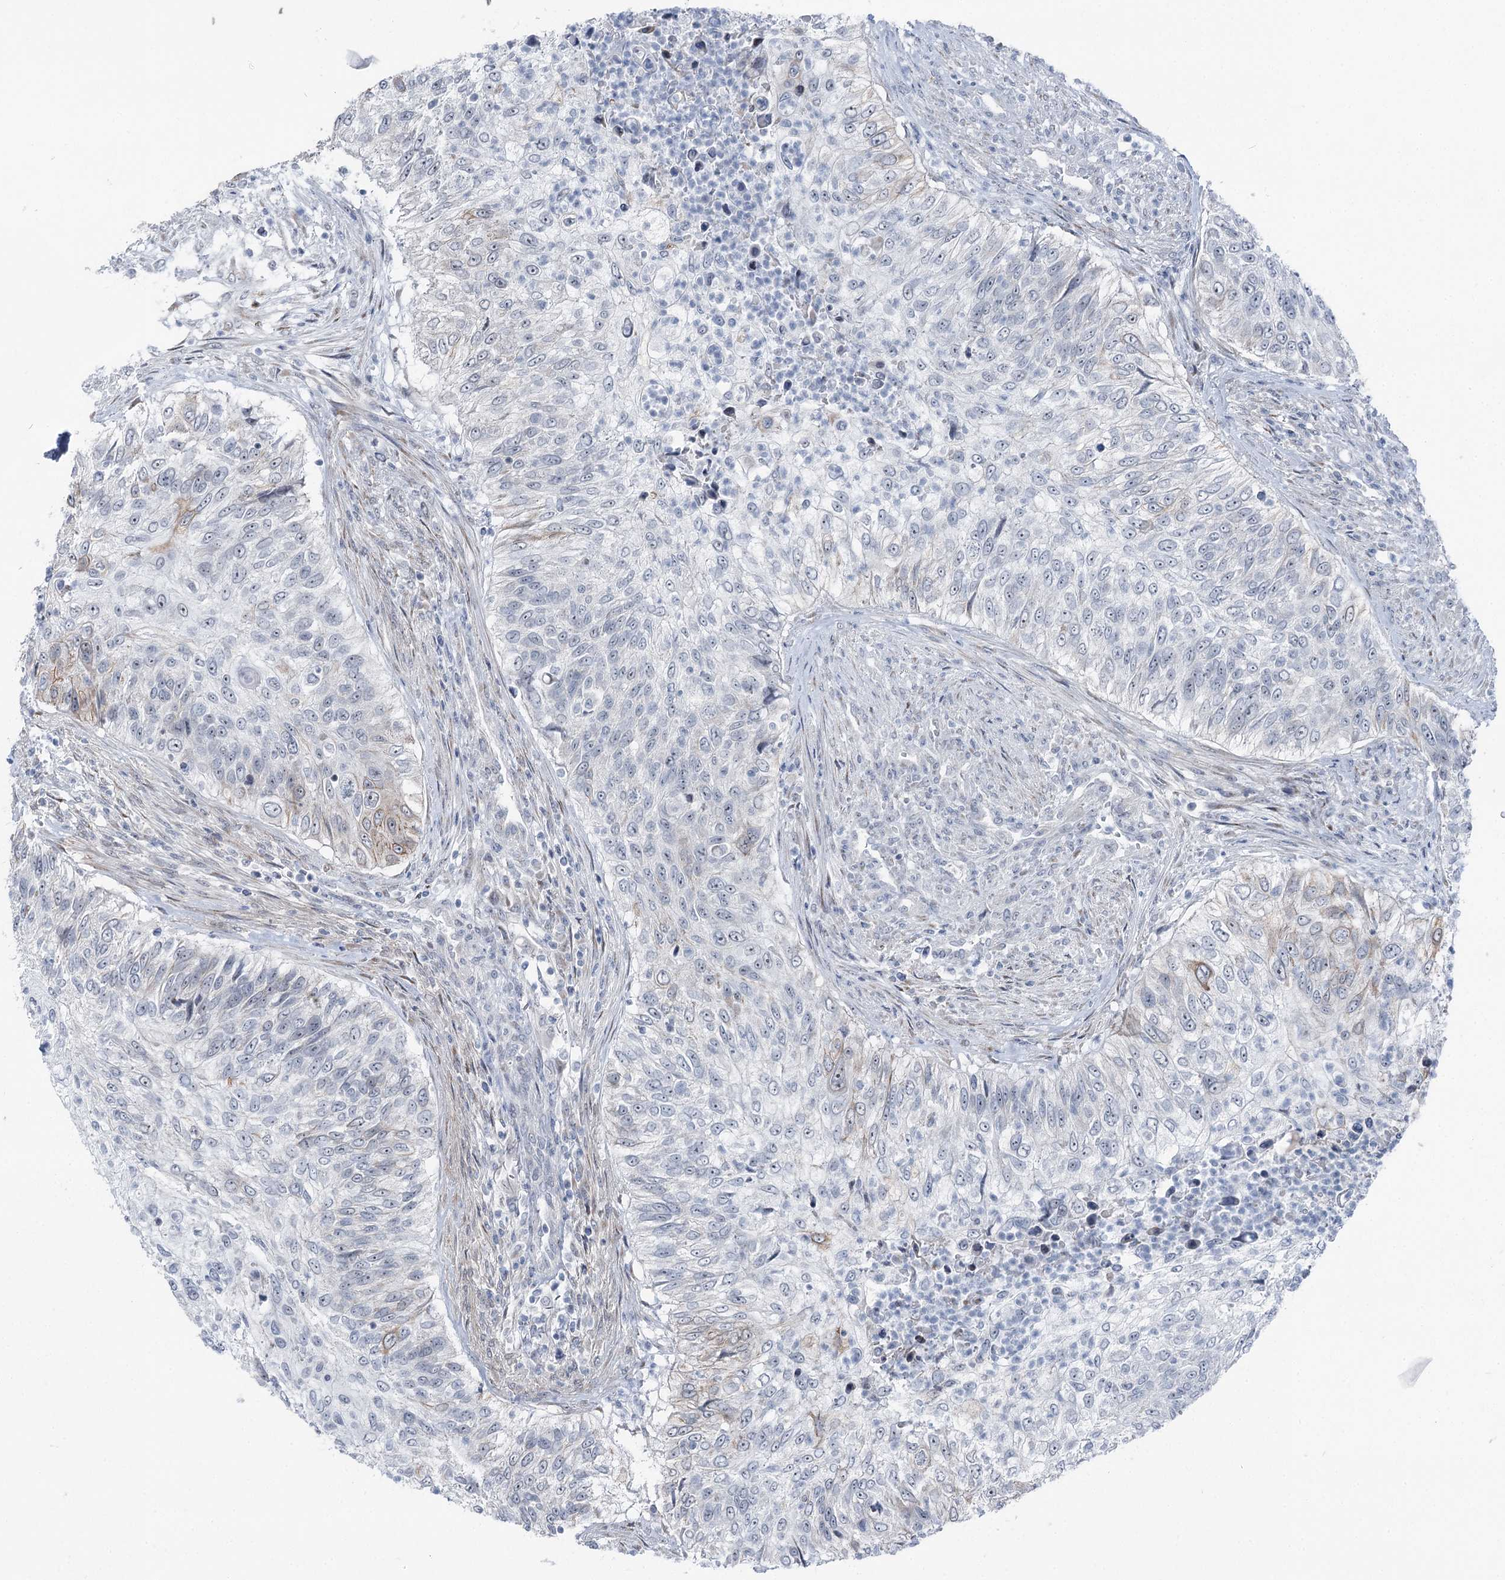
{"staining": {"intensity": "weak", "quantity": "<25%", "location": "cytoplasmic/membranous"}, "tissue": "urothelial cancer", "cell_type": "Tumor cells", "image_type": "cancer", "snomed": [{"axis": "morphology", "description": "Urothelial carcinoma, High grade"}, {"axis": "topography", "description": "Urinary bladder"}], "caption": "Immunohistochemical staining of high-grade urothelial carcinoma shows no significant expression in tumor cells. (Immunohistochemistry, brightfield microscopy, high magnification).", "gene": "STEEP1", "patient": {"sex": "female", "age": 60}}